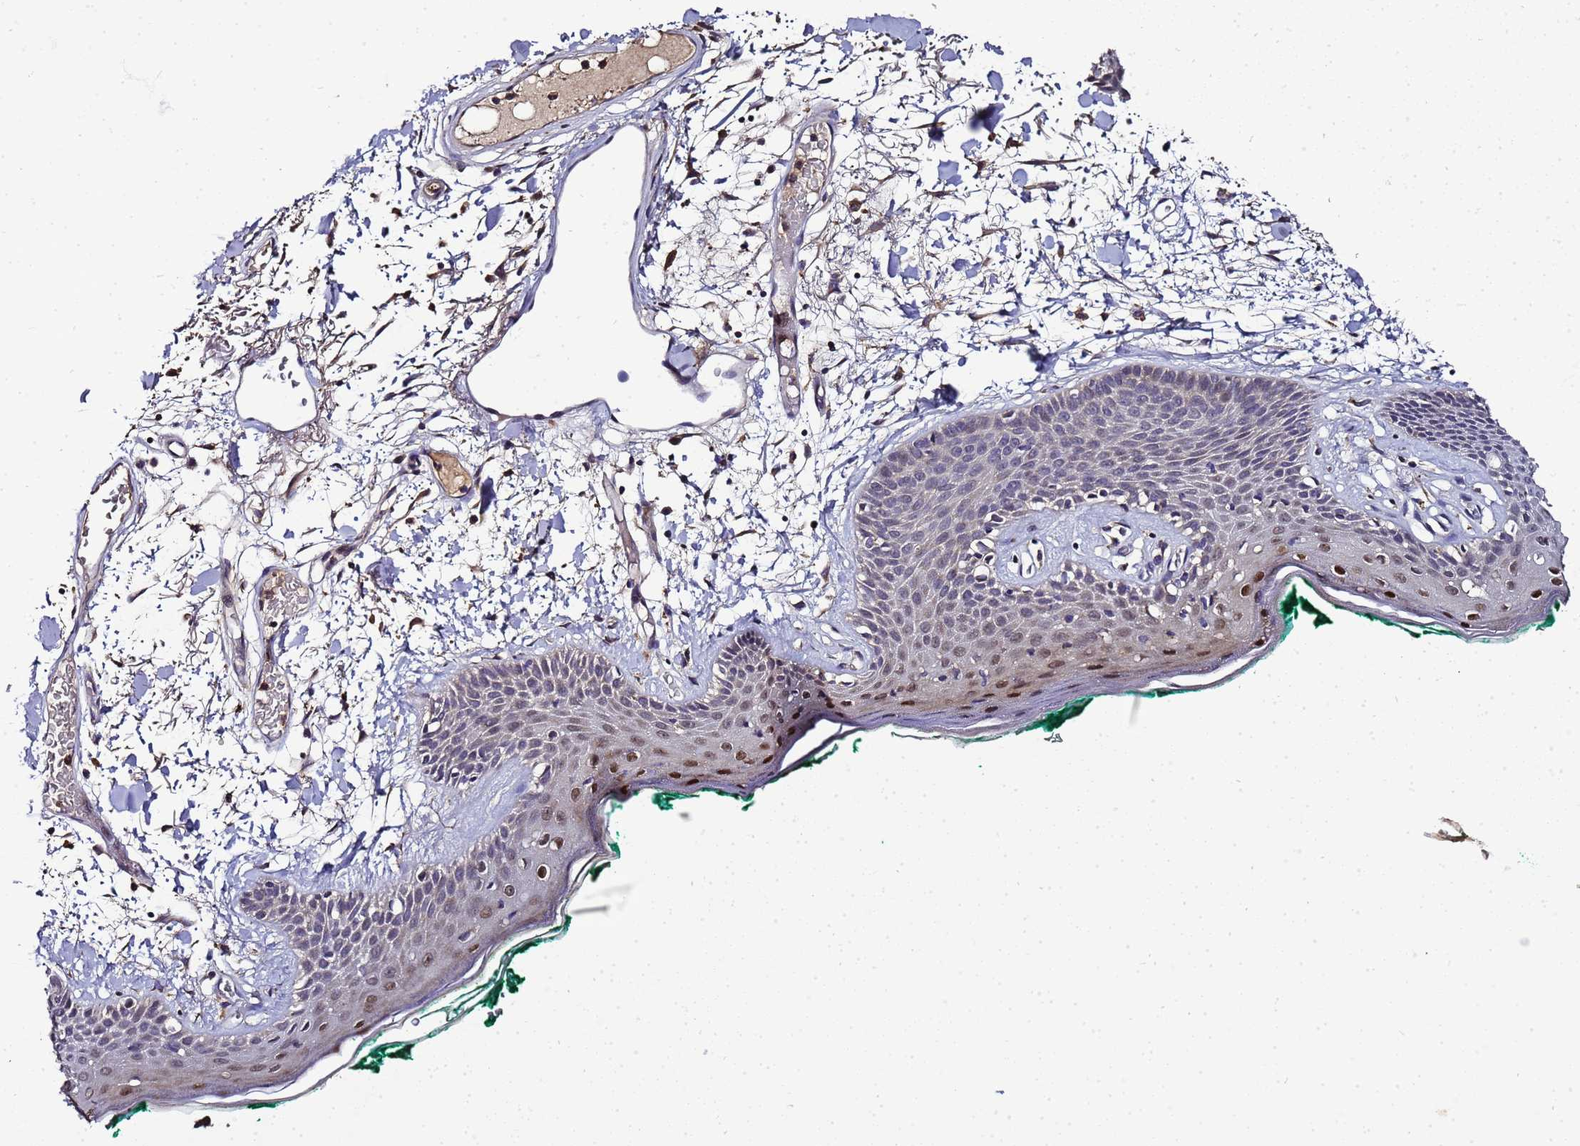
{"staining": {"intensity": "negative", "quantity": "none", "location": "none"}, "tissue": "skin", "cell_type": "Fibroblasts", "image_type": "normal", "snomed": [{"axis": "morphology", "description": "Normal tissue, NOS"}, {"axis": "topography", "description": "Skin"}], "caption": "Immunohistochemistry of normal skin displays no positivity in fibroblasts.", "gene": "LGI4", "patient": {"sex": "male", "age": 79}}